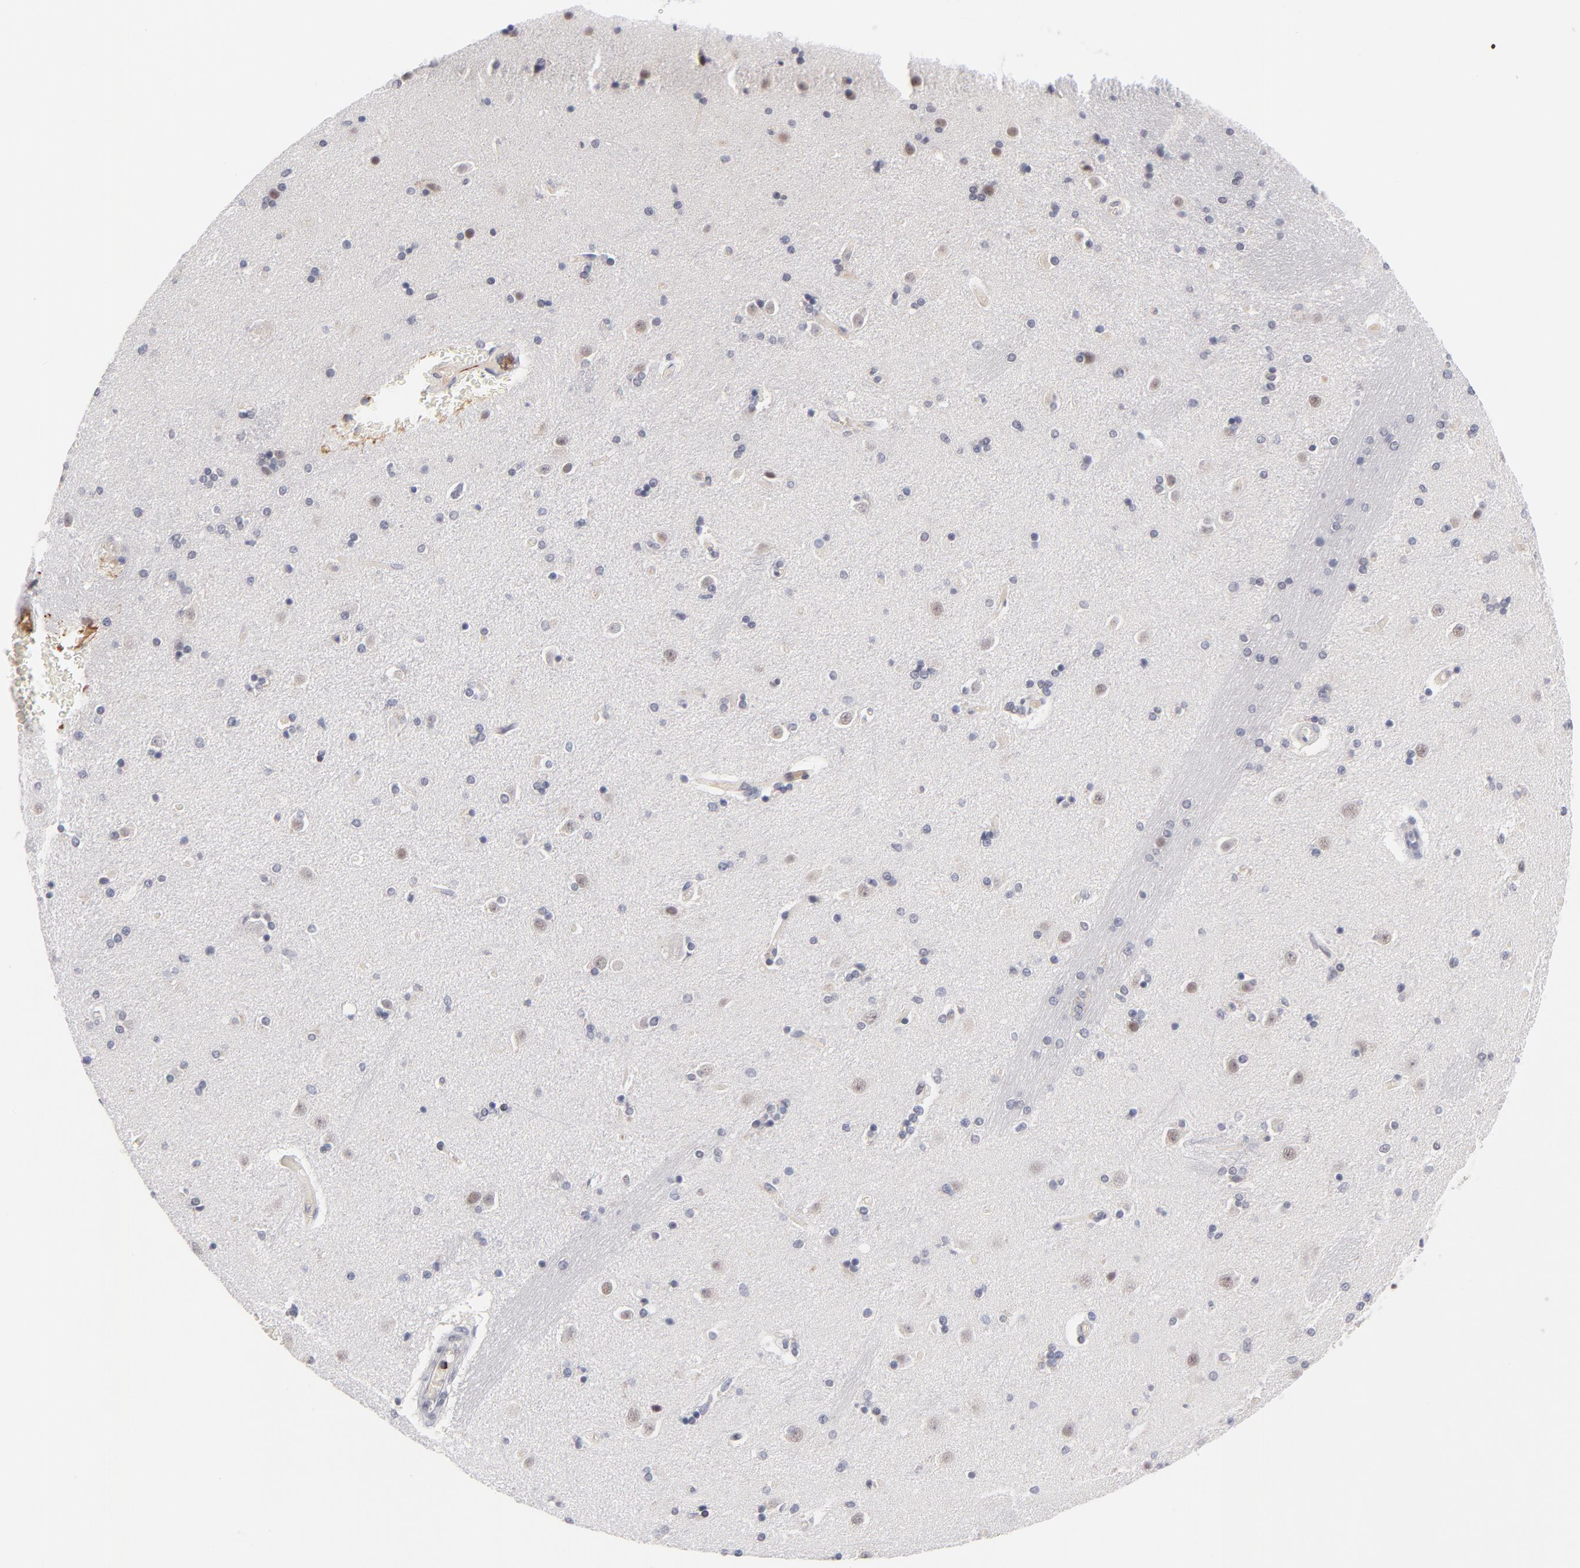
{"staining": {"intensity": "negative", "quantity": "none", "location": "none"}, "tissue": "caudate", "cell_type": "Glial cells", "image_type": "normal", "snomed": [{"axis": "morphology", "description": "Normal tissue, NOS"}, {"axis": "topography", "description": "Lateral ventricle wall"}], "caption": "Glial cells show no significant staining in benign caudate. (Brightfield microscopy of DAB (3,3'-diaminobenzidine) IHC at high magnification).", "gene": "WSB1", "patient": {"sex": "female", "age": 54}}